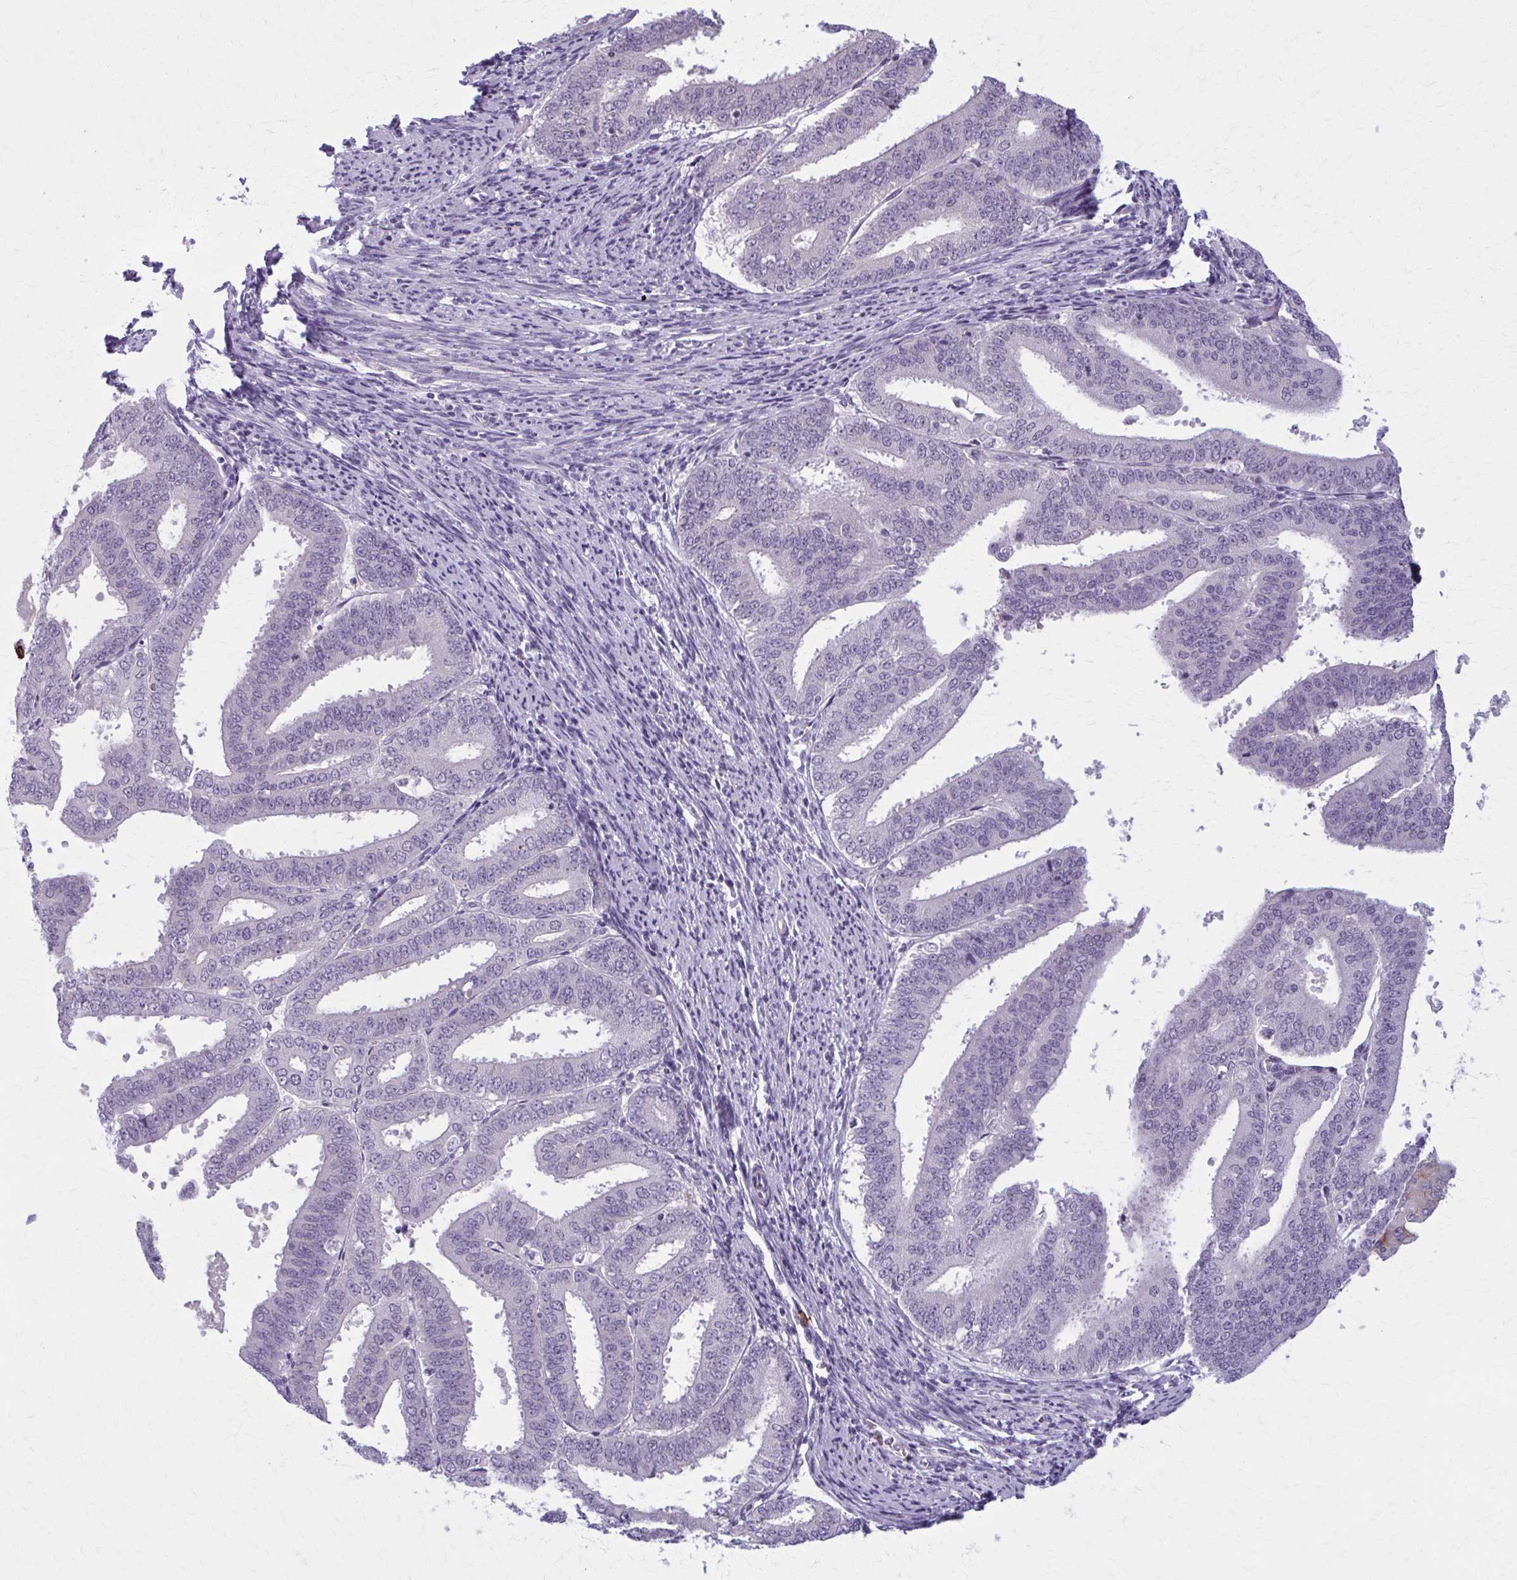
{"staining": {"intensity": "negative", "quantity": "none", "location": "none"}, "tissue": "endometrial cancer", "cell_type": "Tumor cells", "image_type": "cancer", "snomed": [{"axis": "morphology", "description": "Adenocarcinoma, NOS"}, {"axis": "topography", "description": "Endometrium"}], "caption": "Human endometrial adenocarcinoma stained for a protein using immunohistochemistry demonstrates no positivity in tumor cells.", "gene": "CD38", "patient": {"sex": "female", "age": 63}}